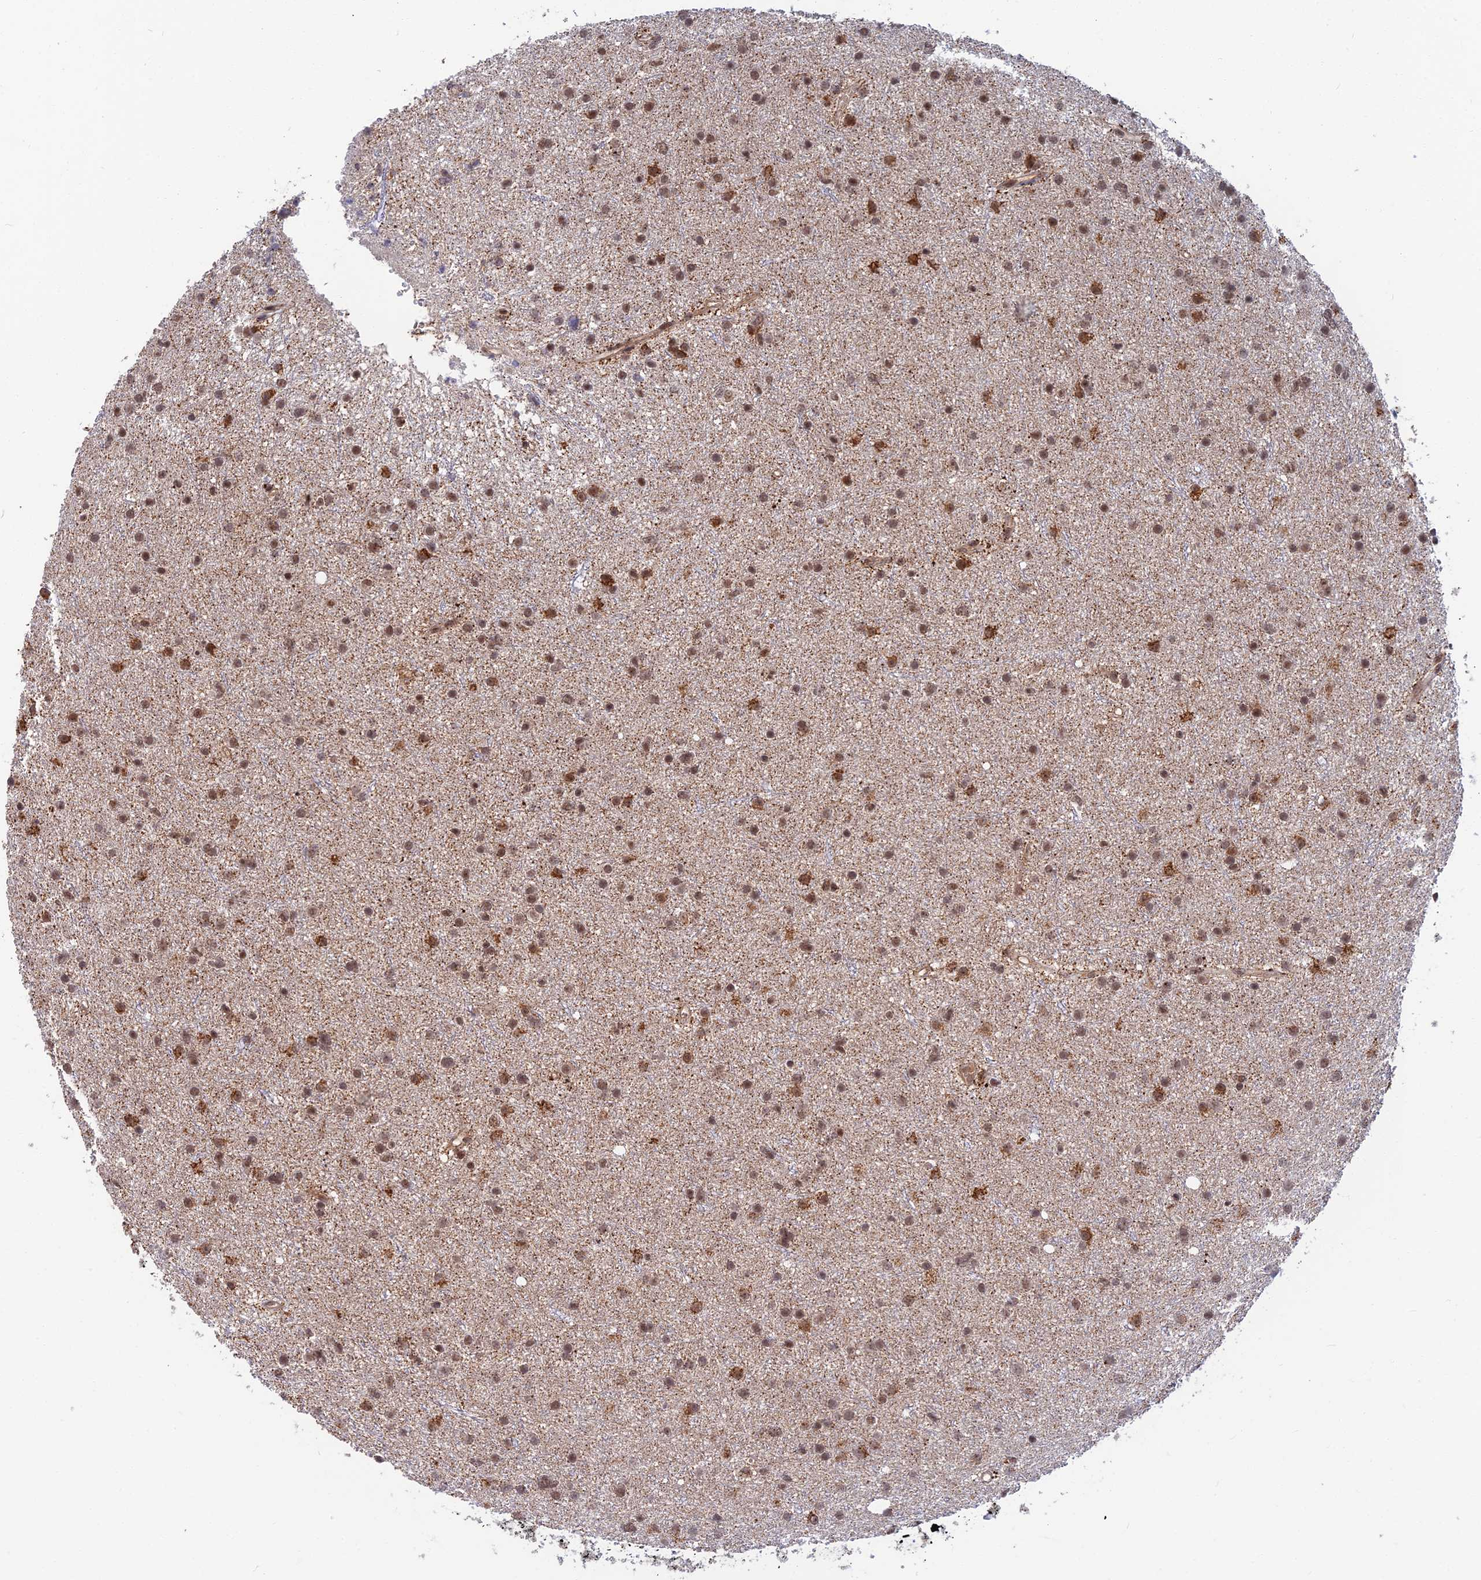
{"staining": {"intensity": "moderate", "quantity": ">75%", "location": "nuclear"}, "tissue": "glioma", "cell_type": "Tumor cells", "image_type": "cancer", "snomed": [{"axis": "morphology", "description": "Glioma, malignant, Low grade"}, {"axis": "topography", "description": "Cerebral cortex"}], "caption": "Protein staining of malignant glioma (low-grade) tissue displays moderate nuclear expression in approximately >75% of tumor cells.", "gene": "TCEA2", "patient": {"sex": "female", "age": 39}}